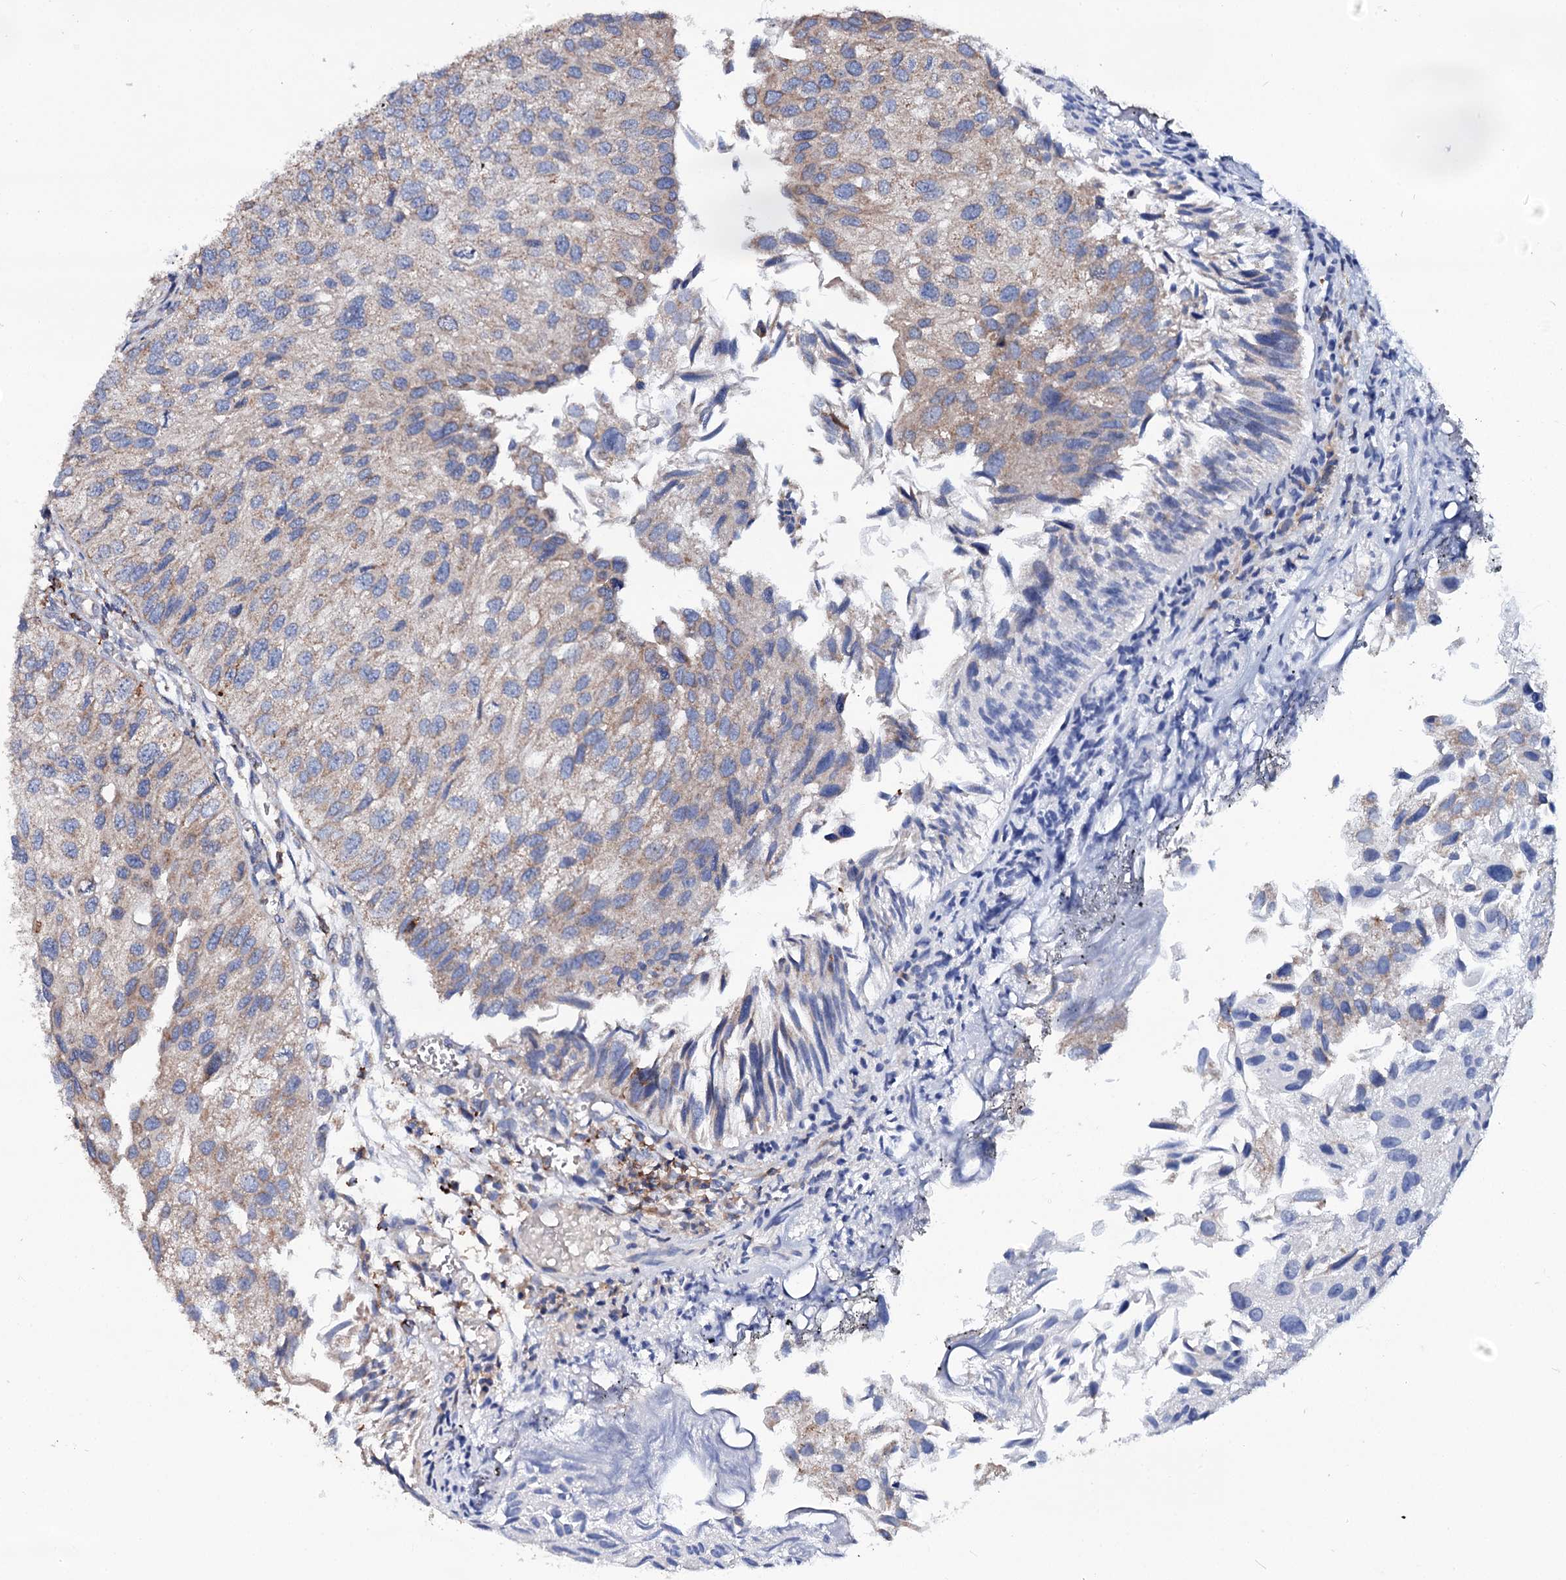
{"staining": {"intensity": "moderate", "quantity": ">75%", "location": "cytoplasmic/membranous"}, "tissue": "urothelial cancer", "cell_type": "Tumor cells", "image_type": "cancer", "snomed": [{"axis": "morphology", "description": "Urothelial carcinoma, Low grade"}, {"axis": "topography", "description": "Urinary bladder"}], "caption": "IHC micrograph of low-grade urothelial carcinoma stained for a protein (brown), which reveals medium levels of moderate cytoplasmic/membranous positivity in about >75% of tumor cells.", "gene": "UBASH3B", "patient": {"sex": "female", "age": 89}}